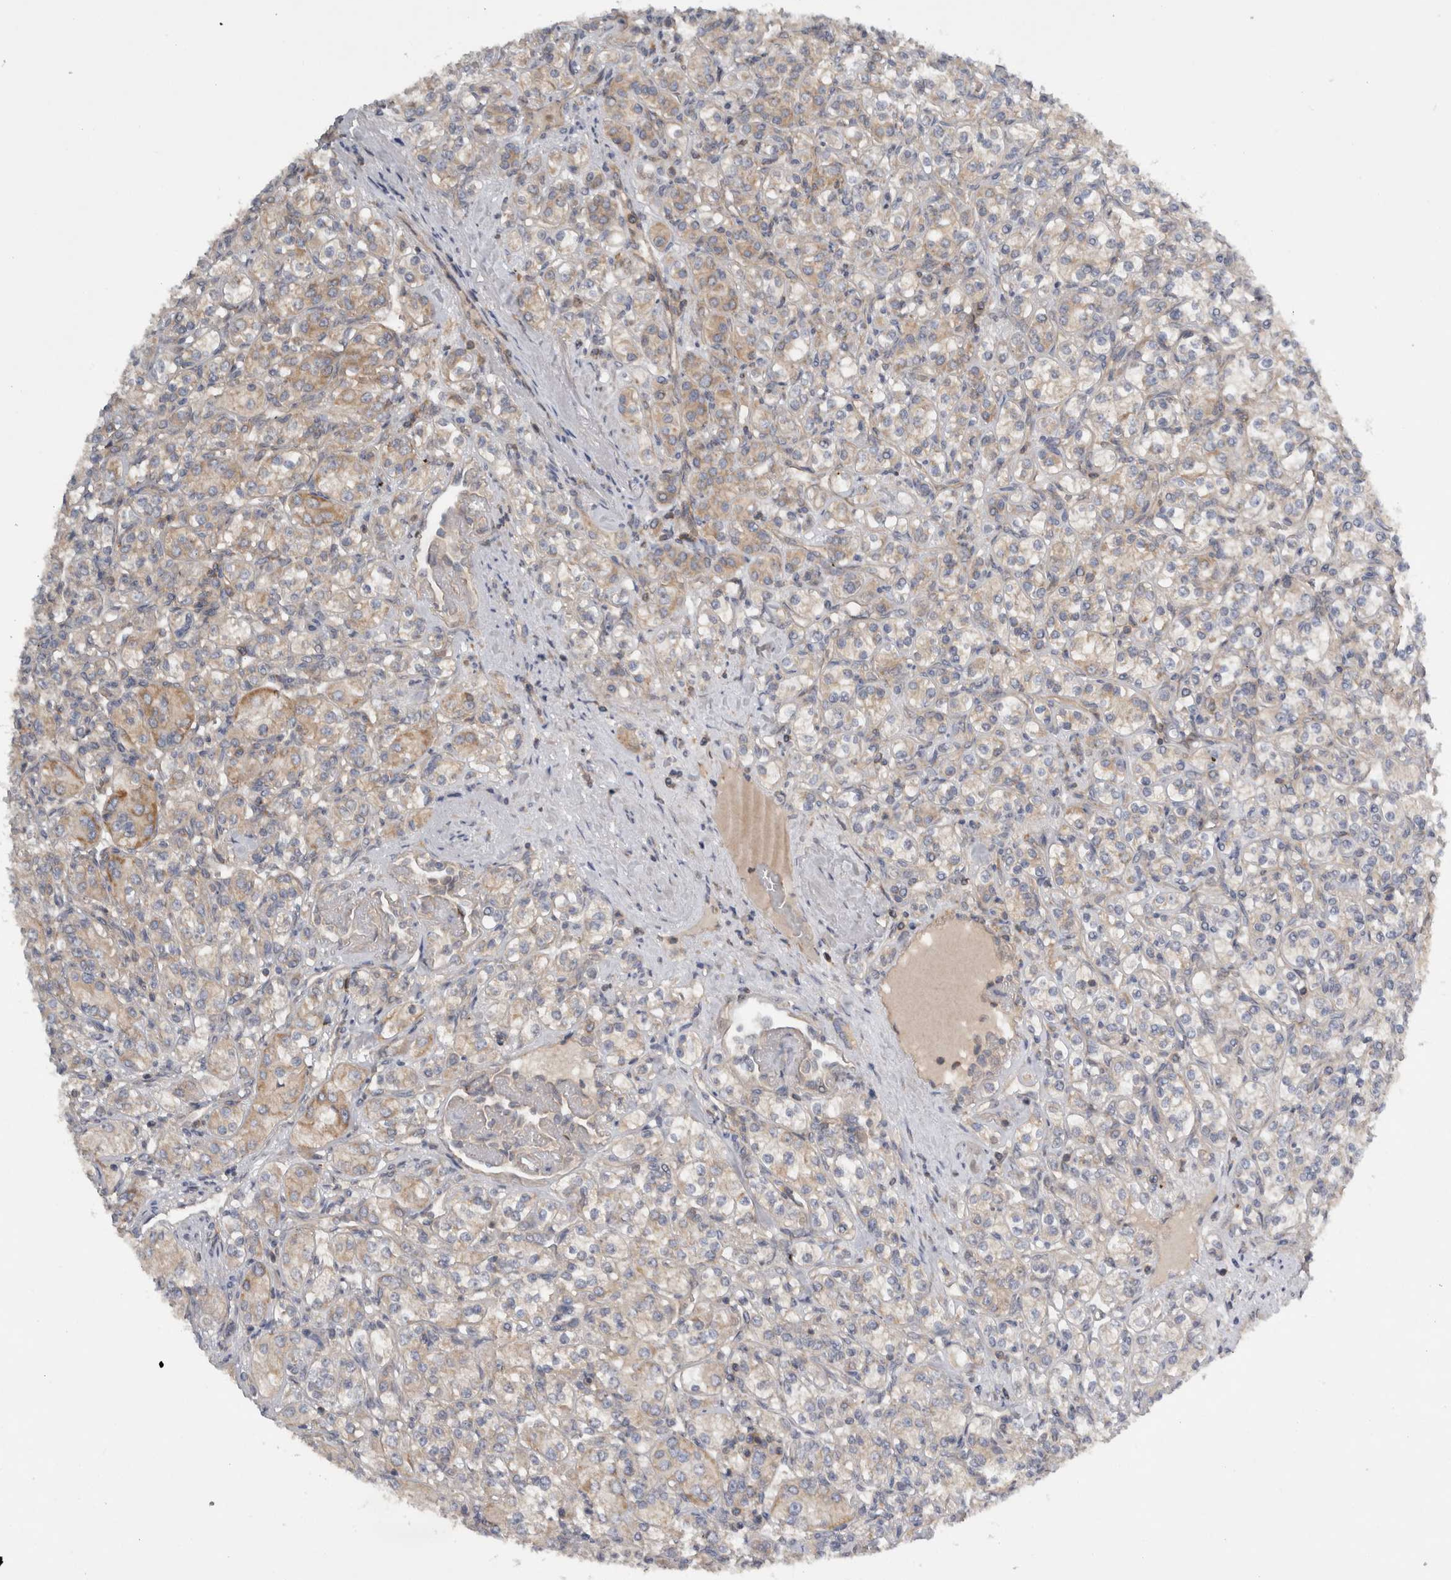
{"staining": {"intensity": "weak", "quantity": "25%-75%", "location": "cytoplasmic/membranous"}, "tissue": "renal cancer", "cell_type": "Tumor cells", "image_type": "cancer", "snomed": [{"axis": "morphology", "description": "Adenocarcinoma, NOS"}, {"axis": "topography", "description": "Kidney"}], "caption": "Protein analysis of adenocarcinoma (renal) tissue displays weak cytoplasmic/membranous staining in about 25%-75% of tumor cells.", "gene": "SCARA5", "patient": {"sex": "male", "age": 77}}